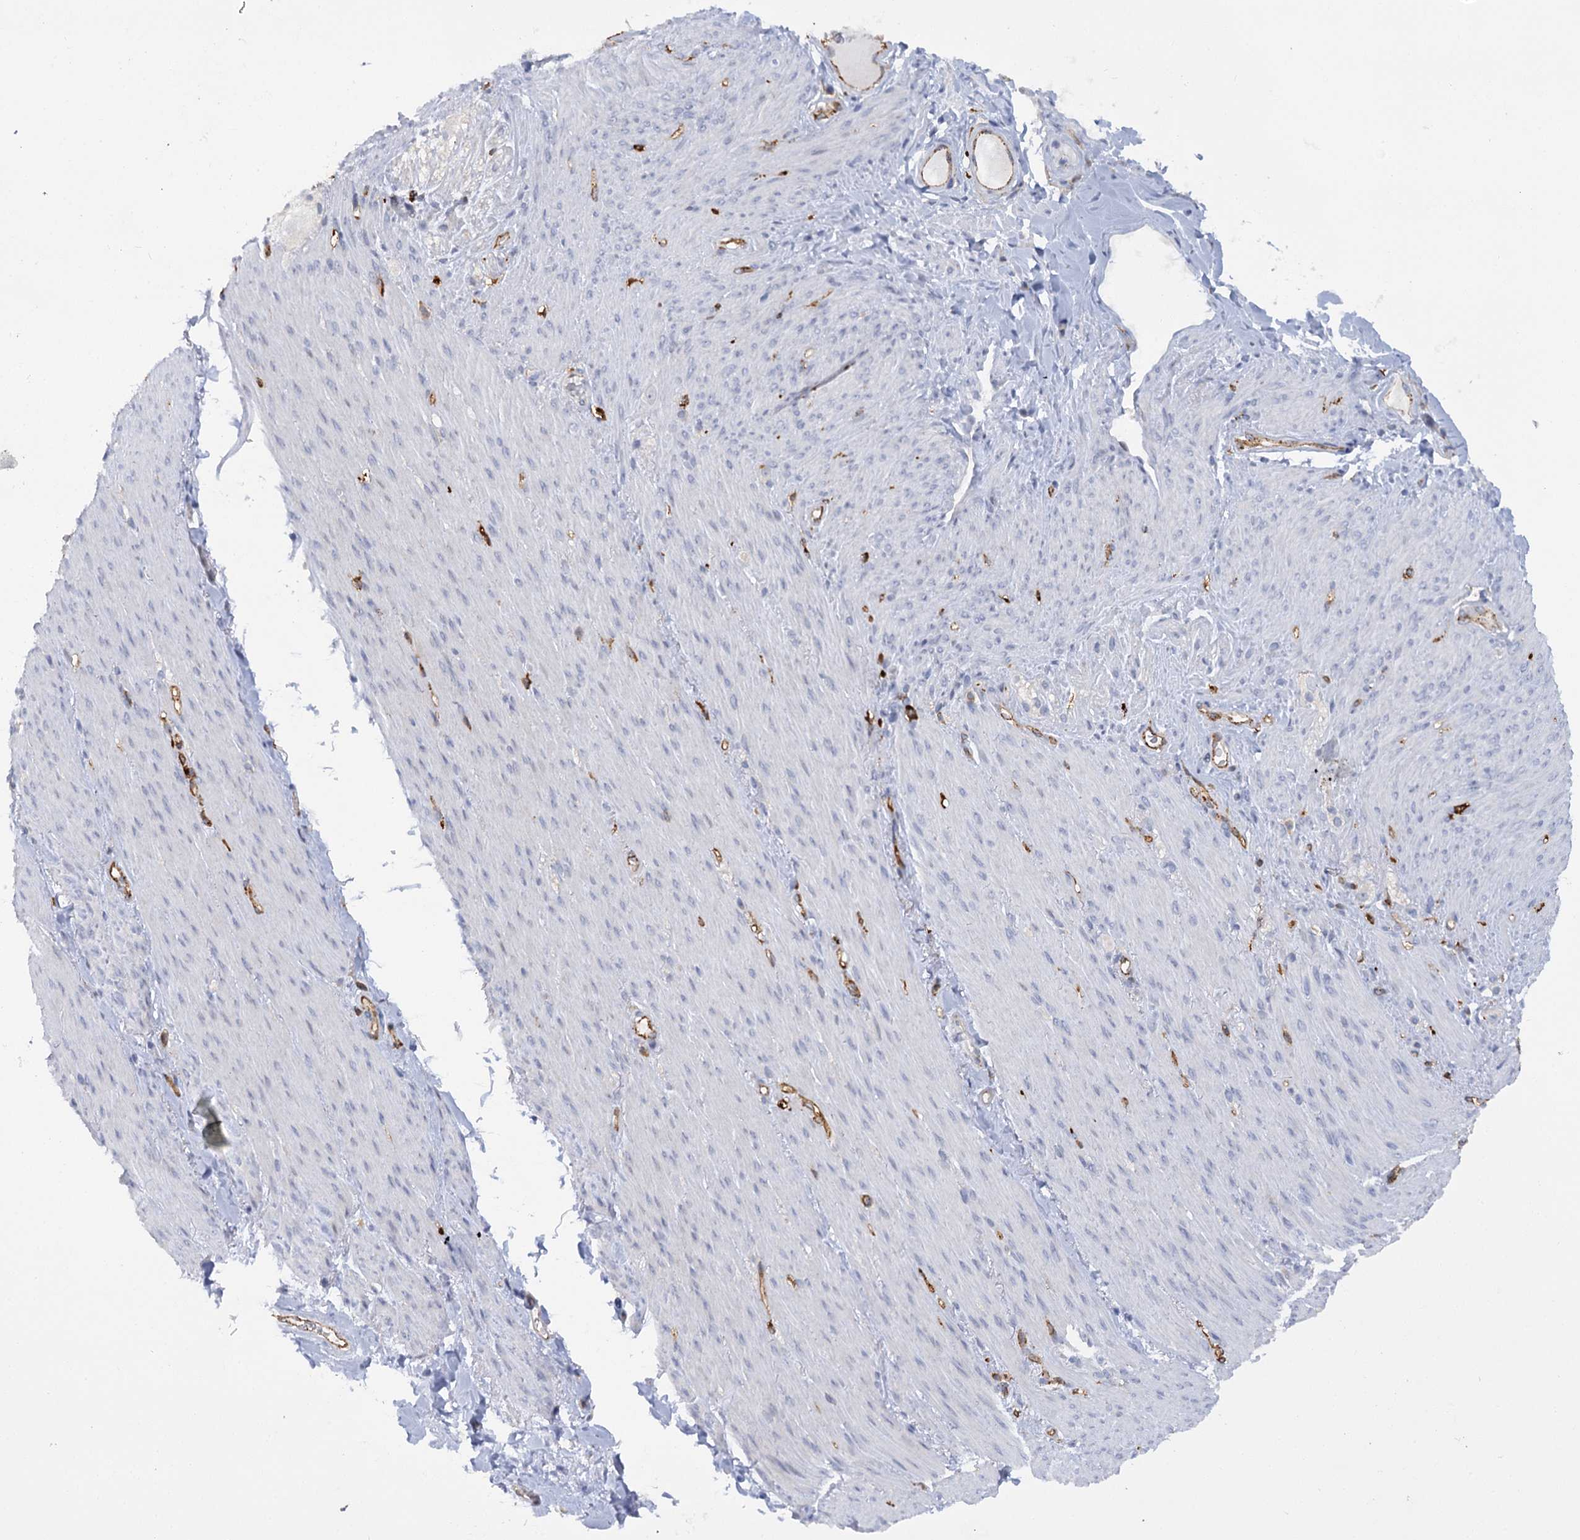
{"staining": {"intensity": "negative", "quantity": "none", "location": "none"}, "tissue": "adipose tissue", "cell_type": "Adipocytes", "image_type": "normal", "snomed": [{"axis": "morphology", "description": "Normal tissue, NOS"}, {"axis": "topography", "description": "Colon"}, {"axis": "topography", "description": "Peripheral nerve tissue"}], "caption": "High power microscopy photomicrograph of an immunohistochemistry (IHC) image of normal adipose tissue, revealing no significant staining in adipocytes. (Stains: DAB (3,3'-diaminobenzidine) immunohistochemistry (IHC) with hematoxylin counter stain, Microscopy: brightfield microscopy at high magnification).", "gene": "PIWIL4", "patient": {"sex": "female", "age": 61}}